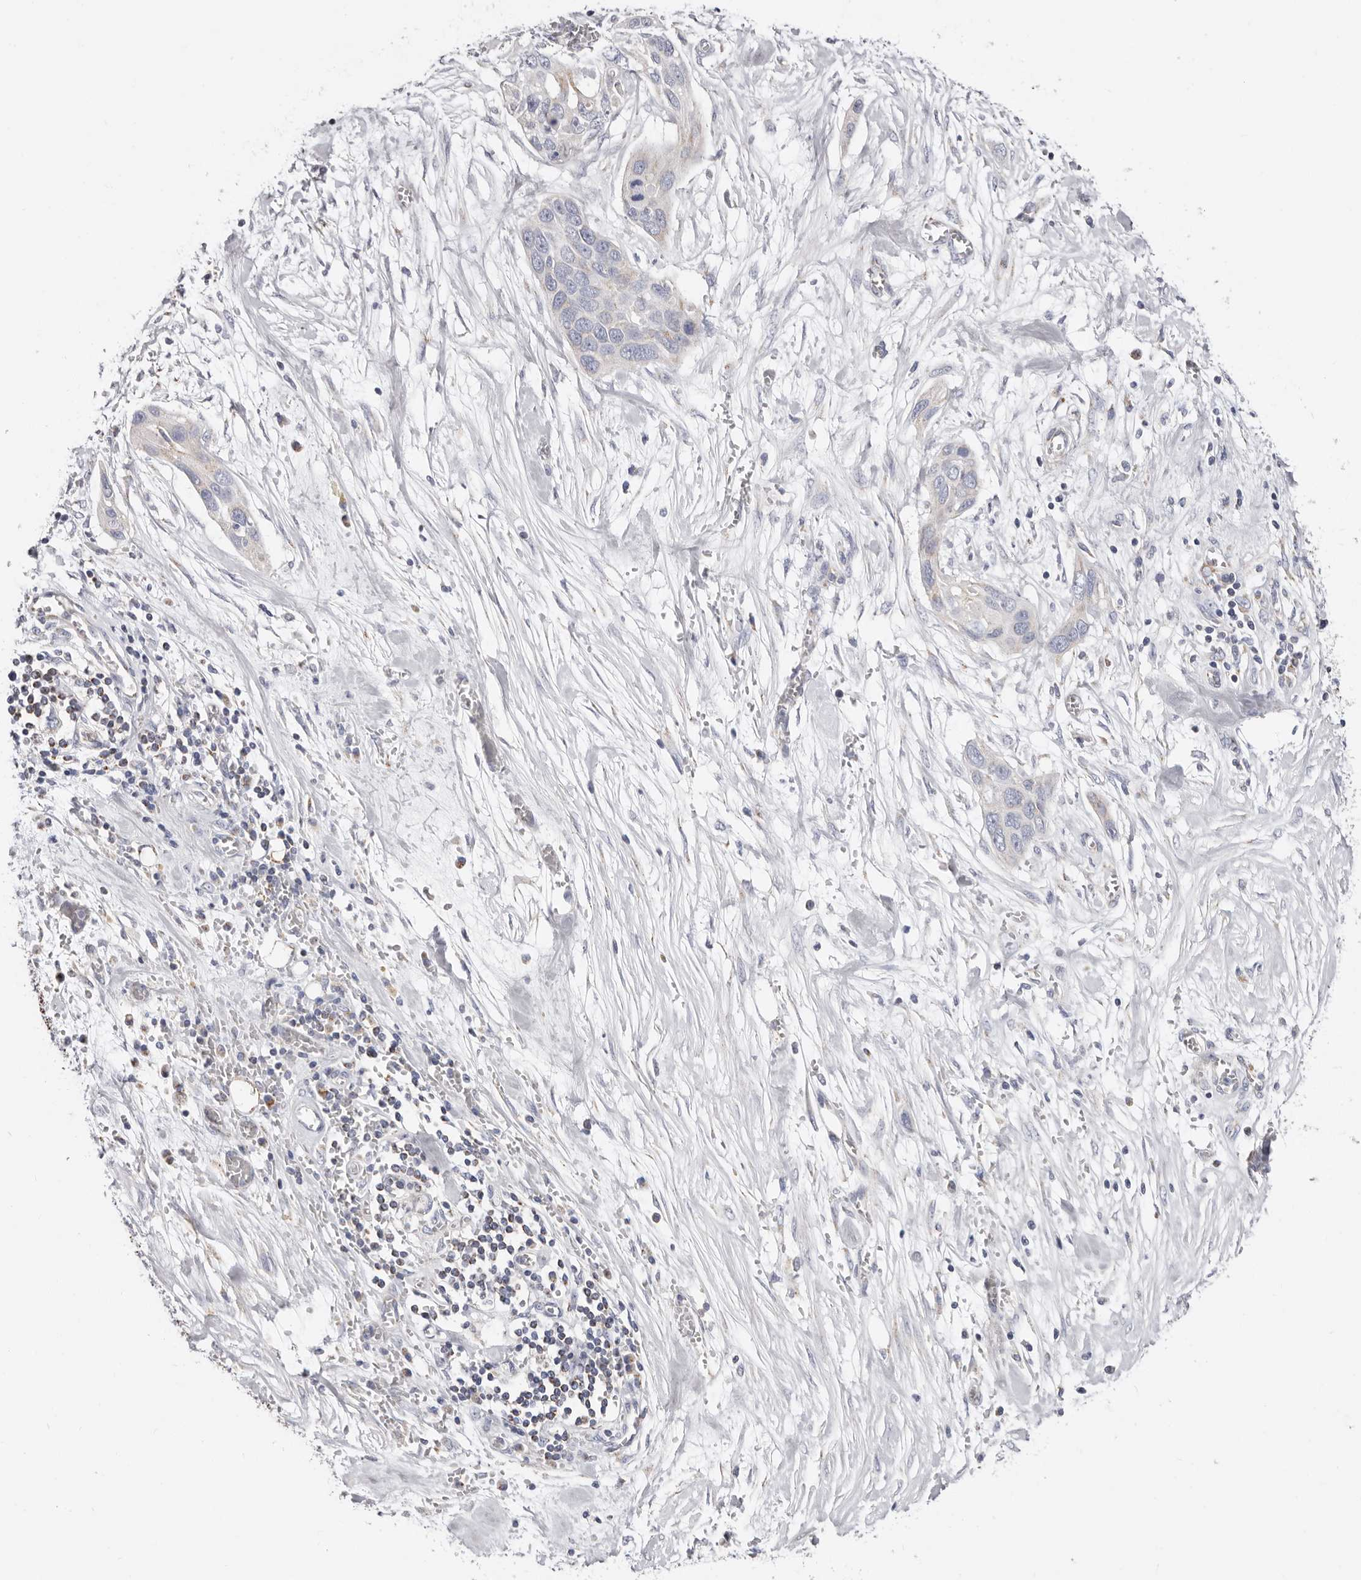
{"staining": {"intensity": "moderate", "quantity": "<25%", "location": "cytoplasmic/membranous"}, "tissue": "pancreatic cancer", "cell_type": "Tumor cells", "image_type": "cancer", "snomed": [{"axis": "morphology", "description": "Adenocarcinoma, NOS"}, {"axis": "topography", "description": "Pancreas"}], "caption": "IHC (DAB) staining of human pancreatic cancer (adenocarcinoma) exhibits moderate cytoplasmic/membranous protein positivity in approximately <25% of tumor cells.", "gene": "RSPO2", "patient": {"sex": "female", "age": 60}}